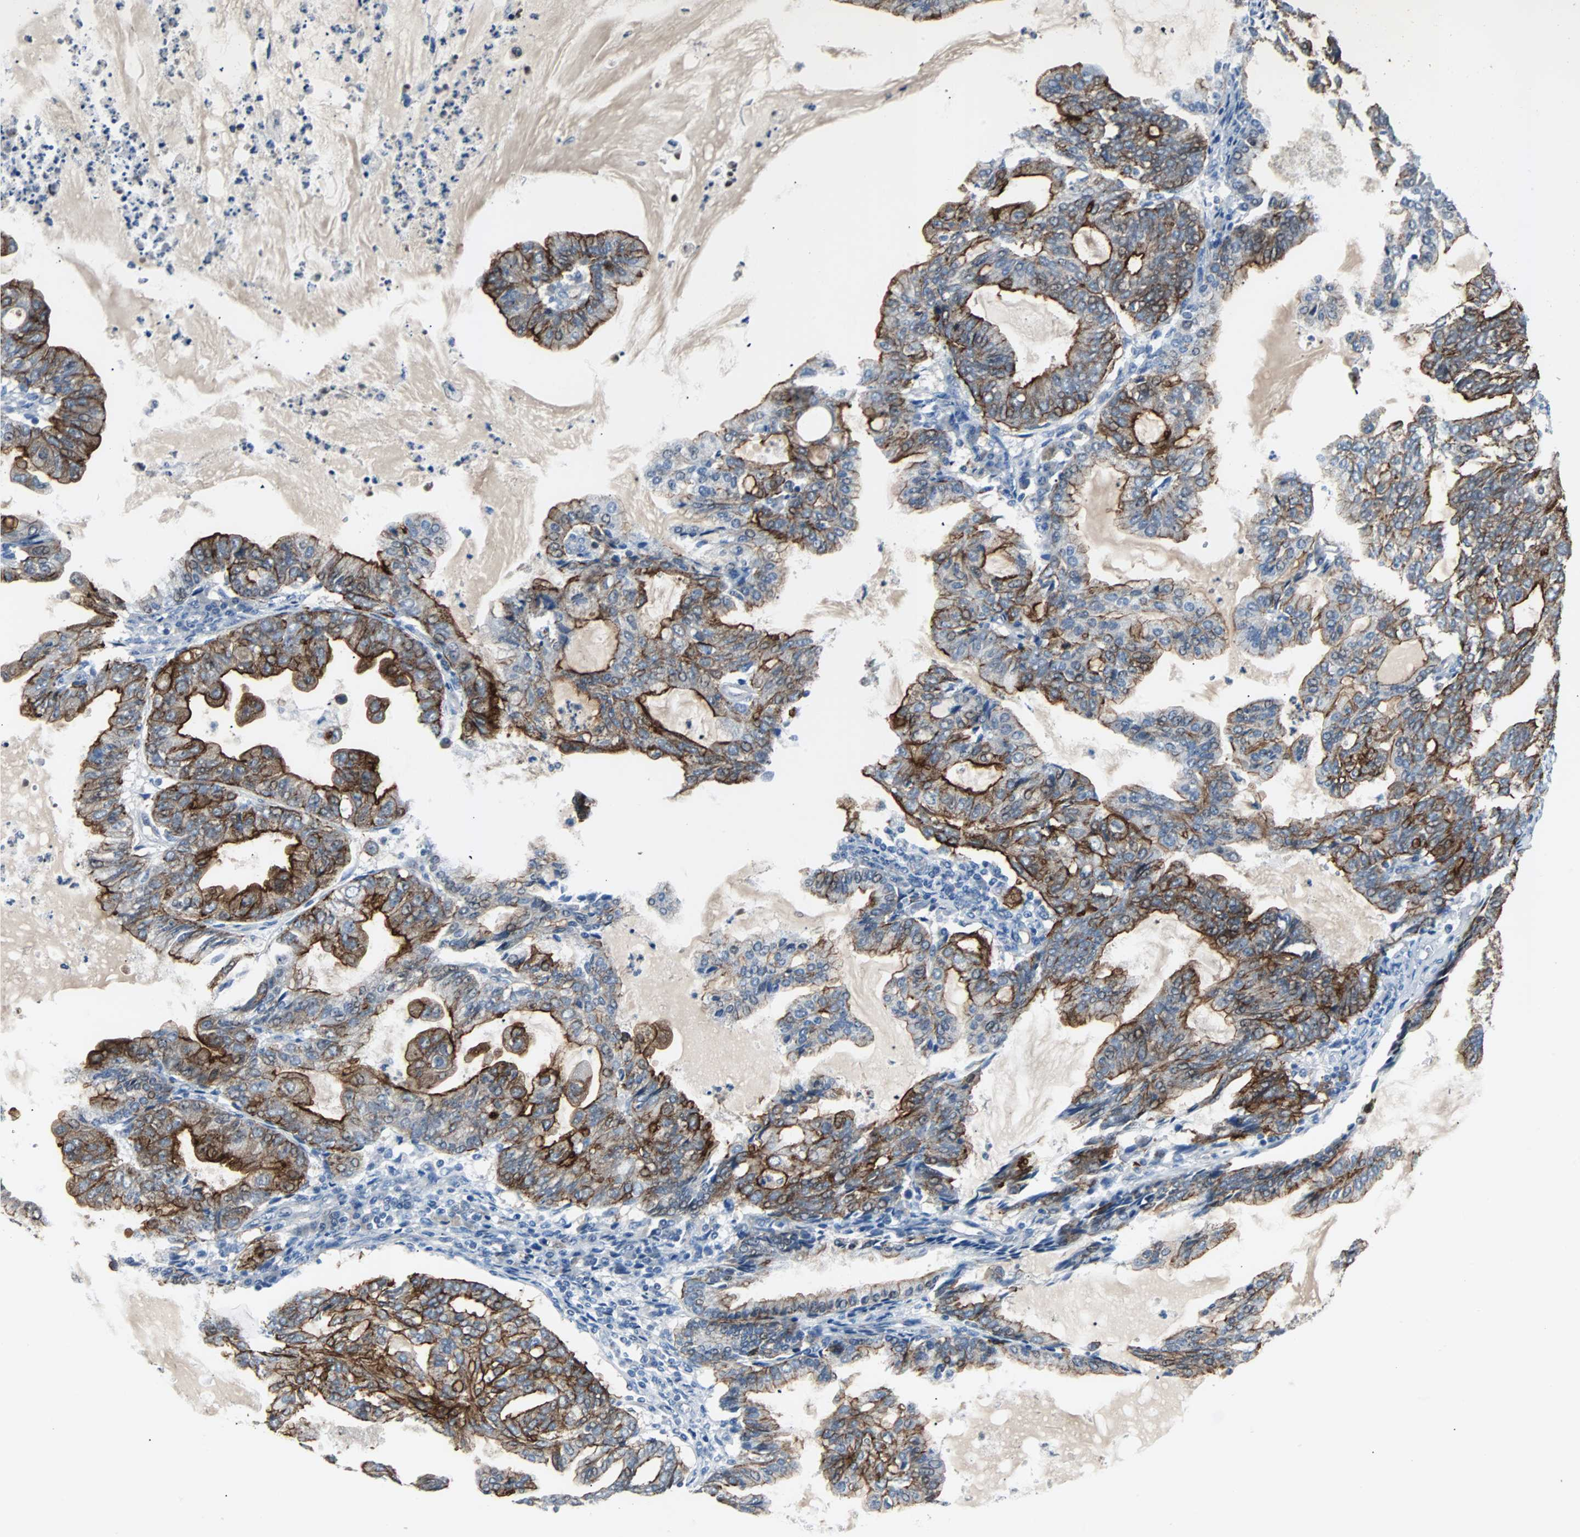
{"staining": {"intensity": "strong", "quantity": ">75%", "location": "cytoplasmic/membranous"}, "tissue": "endometrial cancer", "cell_type": "Tumor cells", "image_type": "cancer", "snomed": [{"axis": "morphology", "description": "Adenocarcinoma, NOS"}, {"axis": "topography", "description": "Endometrium"}], "caption": "Endometrial cancer (adenocarcinoma) tissue exhibits strong cytoplasmic/membranous staining in approximately >75% of tumor cells, visualized by immunohistochemistry.", "gene": "CMC2", "patient": {"sex": "female", "age": 86}}